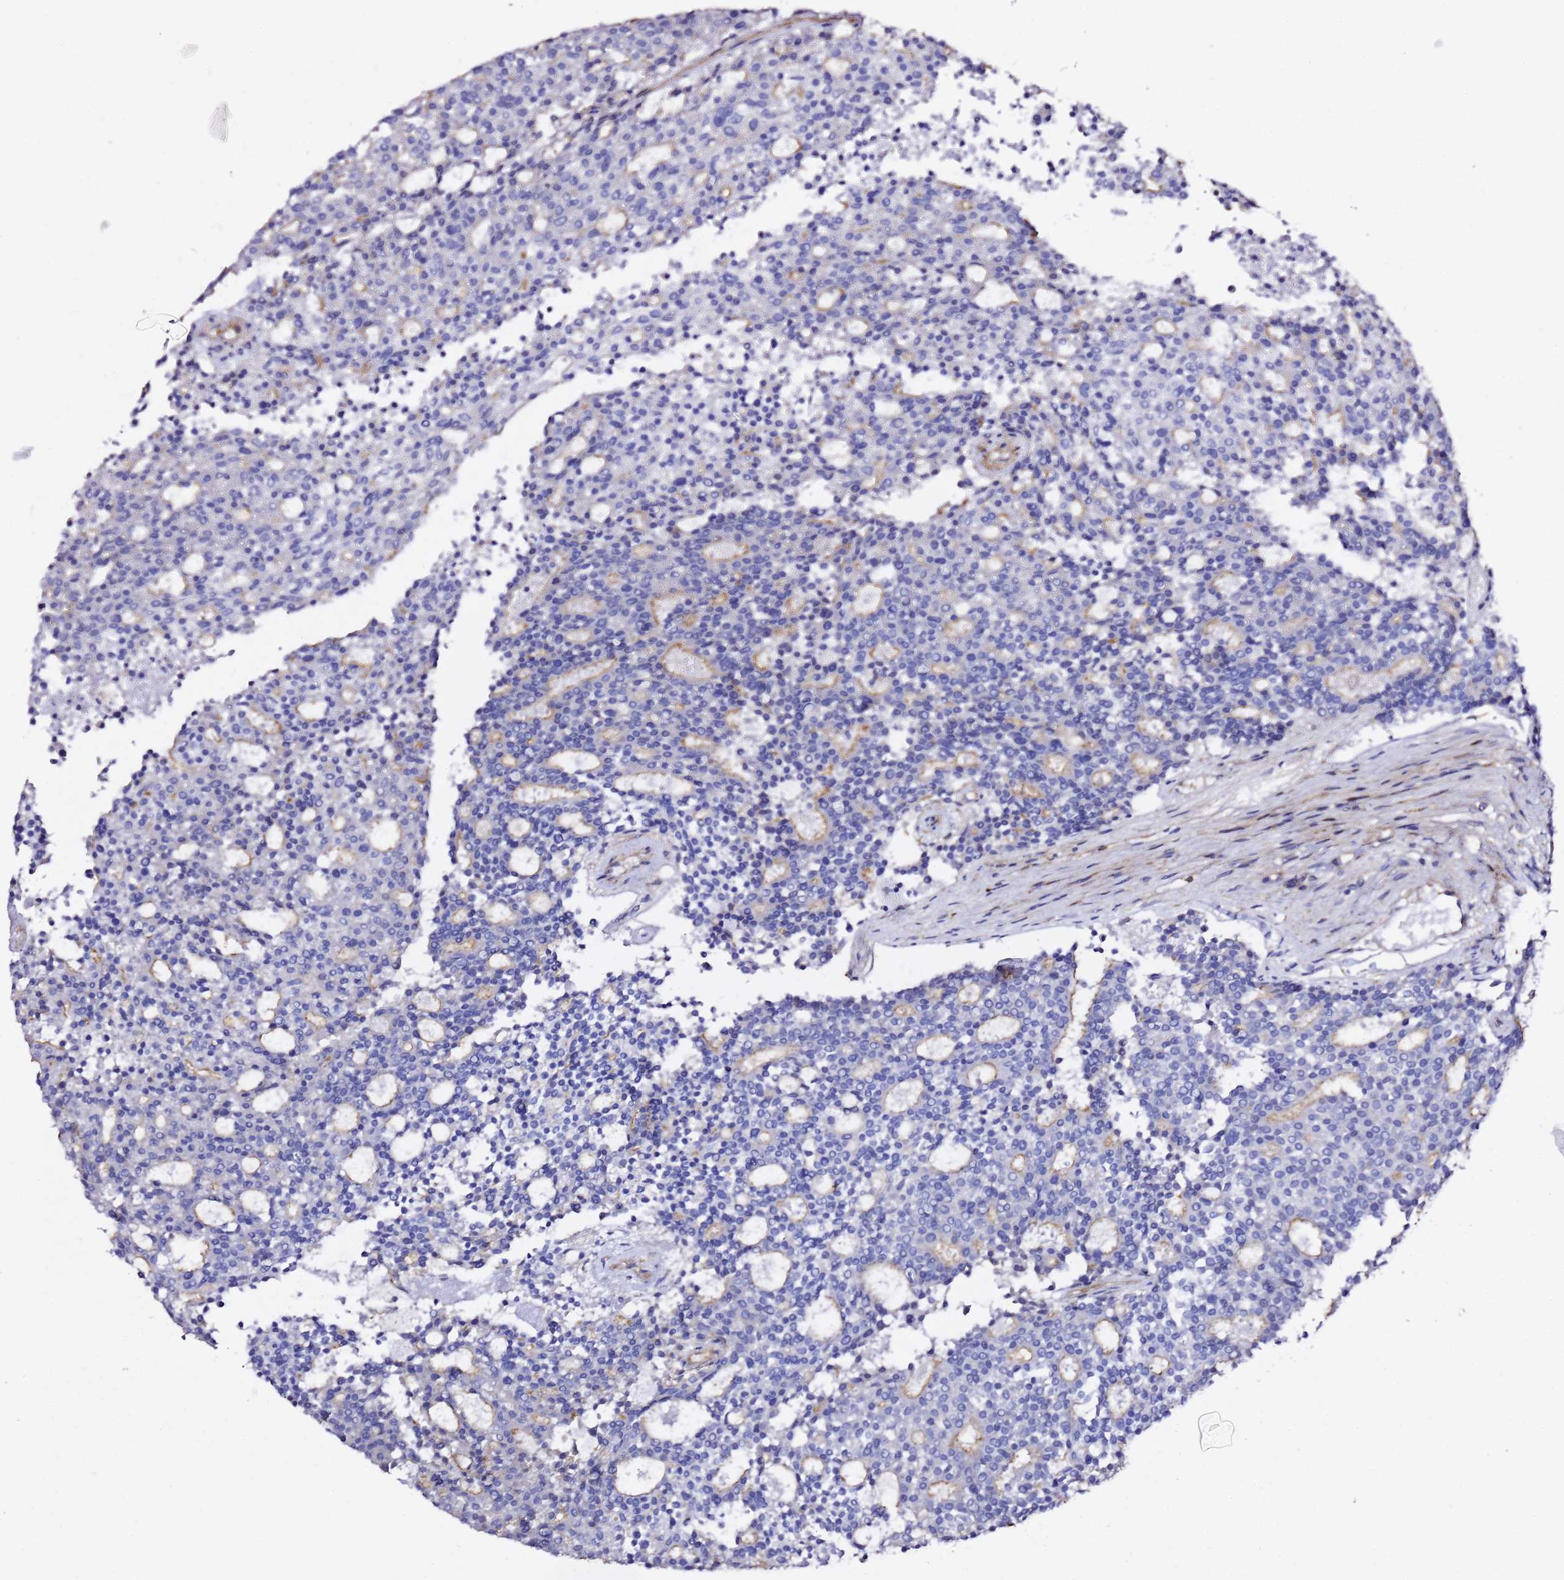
{"staining": {"intensity": "negative", "quantity": "none", "location": "none"}, "tissue": "carcinoid", "cell_type": "Tumor cells", "image_type": "cancer", "snomed": [{"axis": "morphology", "description": "Carcinoid, malignant, NOS"}, {"axis": "topography", "description": "Pancreas"}], "caption": "Protein analysis of carcinoid shows no significant positivity in tumor cells.", "gene": "ZFP36L2", "patient": {"sex": "female", "age": 54}}